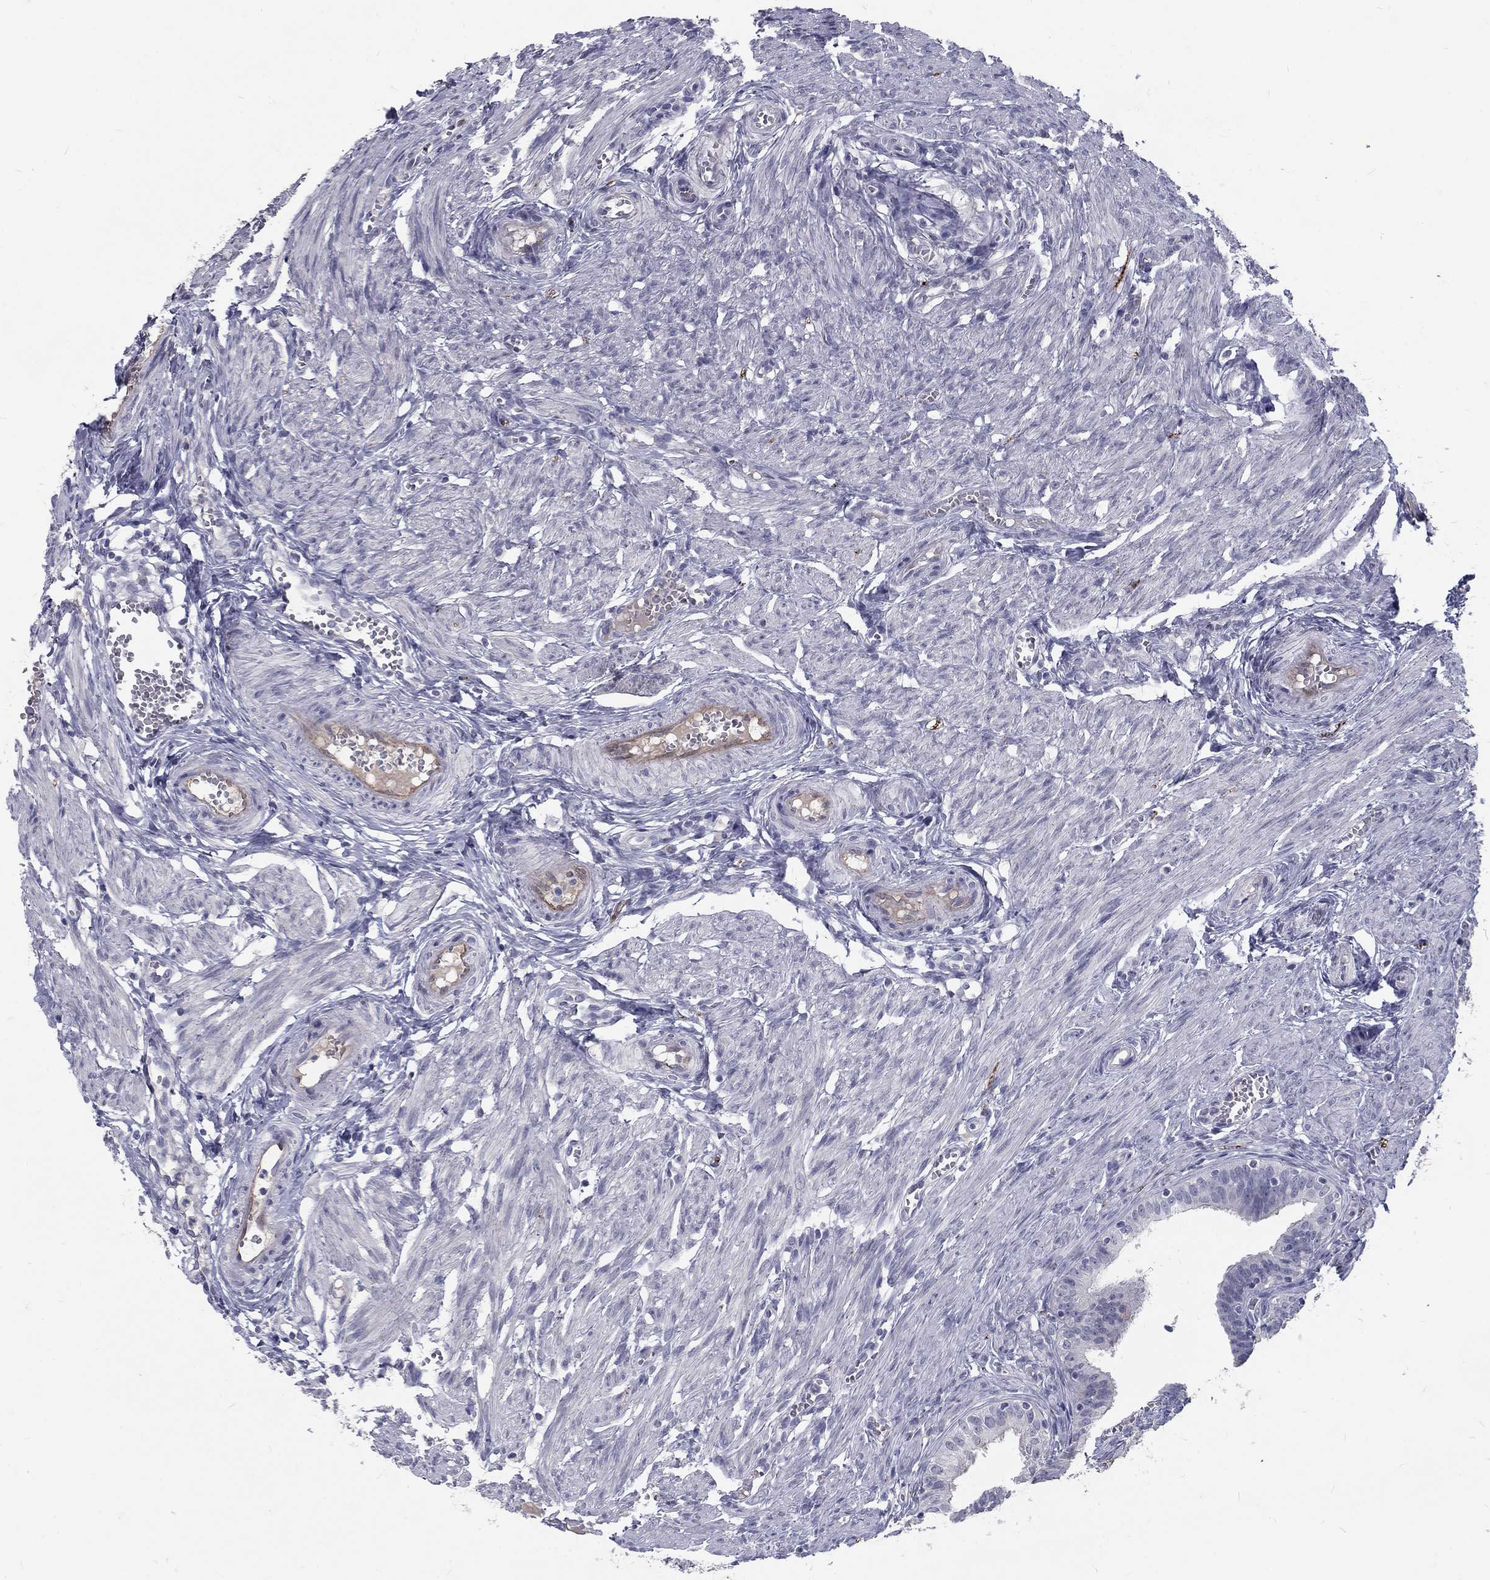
{"staining": {"intensity": "negative", "quantity": "none", "location": "none"}, "tissue": "fallopian tube", "cell_type": "Glandular cells", "image_type": "normal", "snomed": [{"axis": "morphology", "description": "Normal tissue, NOS"}, {"axis": "topography", "description": "Fallopian tube"}], "caption": "High magnification brightfield microscopy of normal fallopian tube stained with DAB (3,3'-diaminobenzidine) (brown) and counterstained with hematoxylin (blue): glandular cells show no significant positivity.", "gene": "NOS1", "patient": {"sex": "female", "age": 25}}